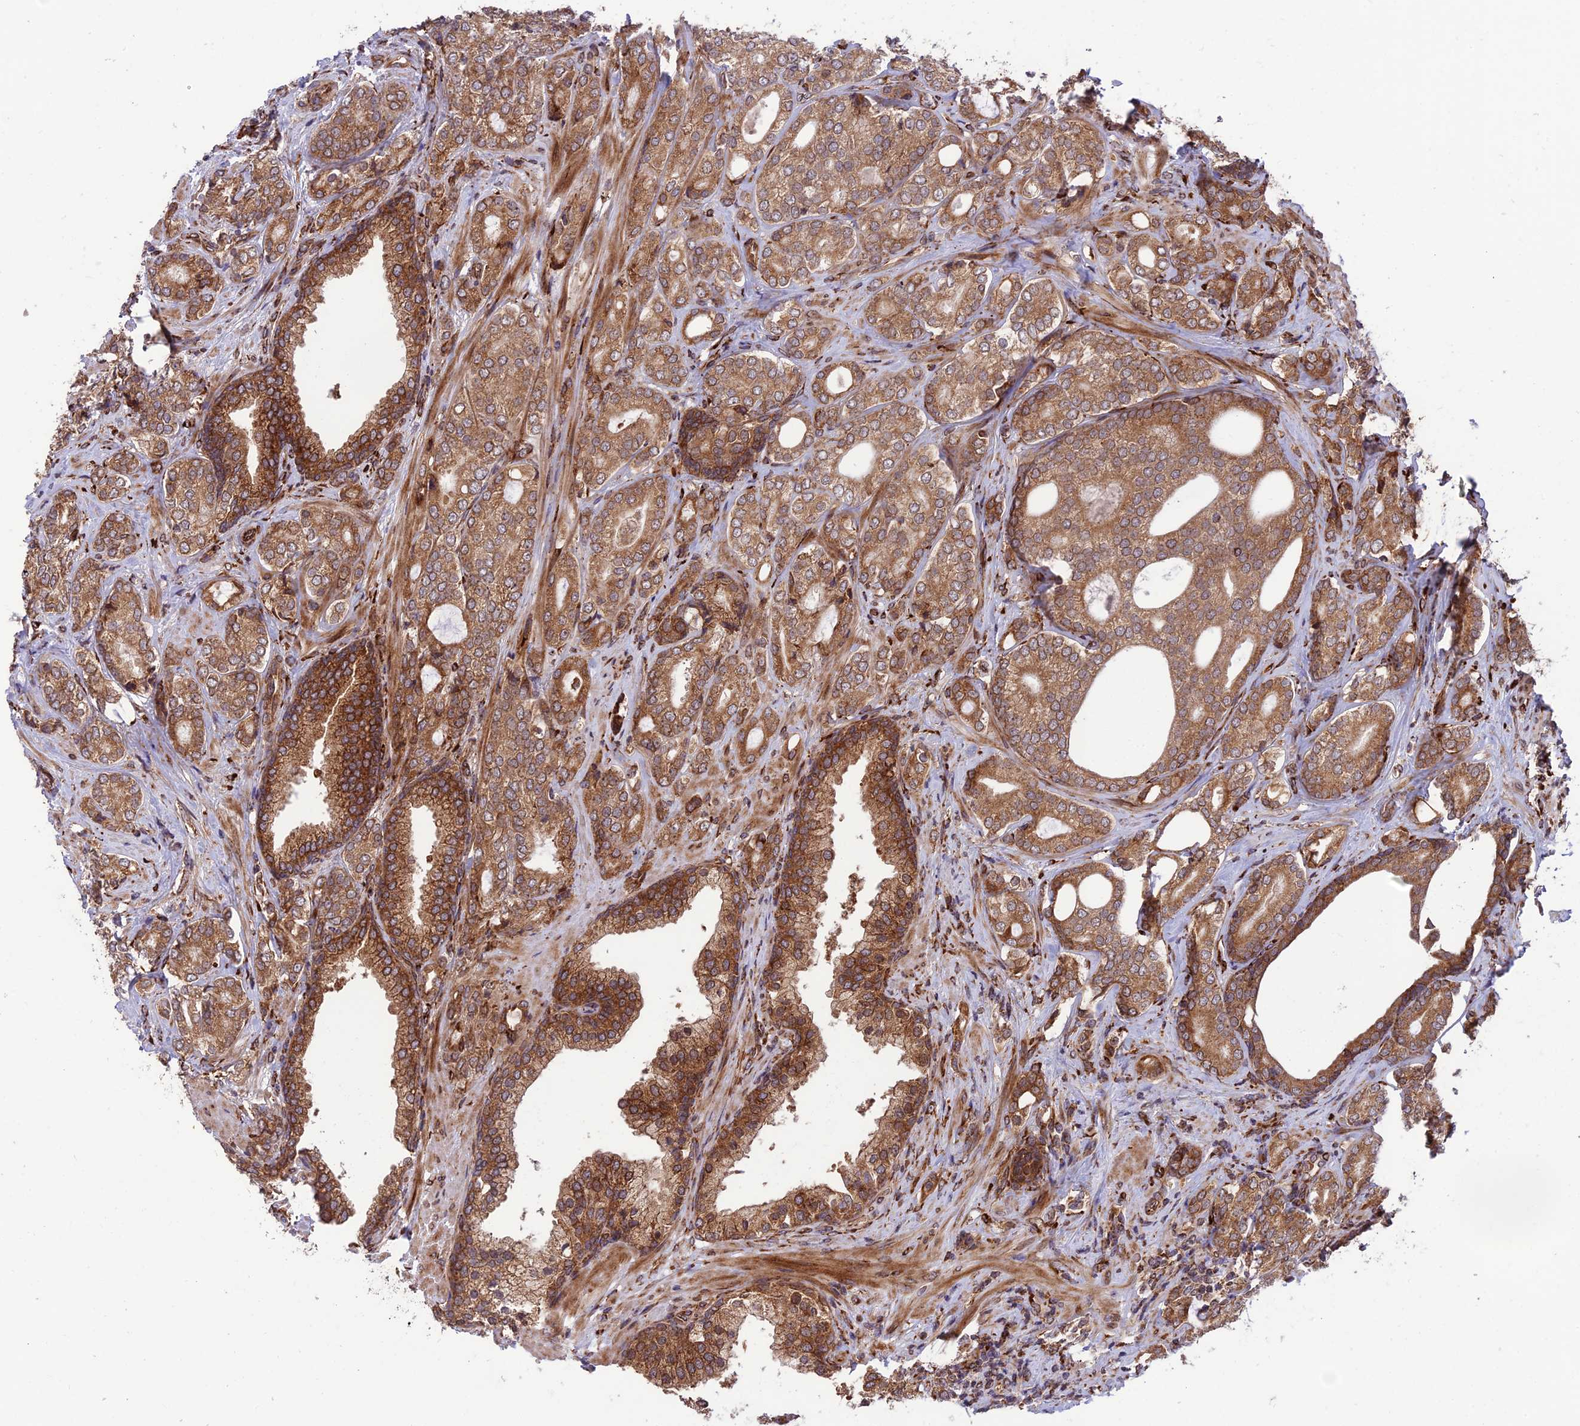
{"staining": {"intensity": "moderate", "quantity": ">75%", "location": "cytoplasmic/membranous"}, "tissue": "prostate cancer", "cell_type": "Tumor cells", "image_type": "cancer", "snomed": [{"axis": "morphology", "description": "Adenocarcinoma, High grade"}, {"axis": "topography", "description": "Prostate"}], "caption": "Immunohistochemistry (IHC) of prostate cancer (adenocarcinoma (high-grade)) exhibits medium levels of moderate cytoplasmic/membranous staining in approximately >75% of tumor cells.", "gene": "CRTAP", "patient": {"sex": "male", "age": 60}}